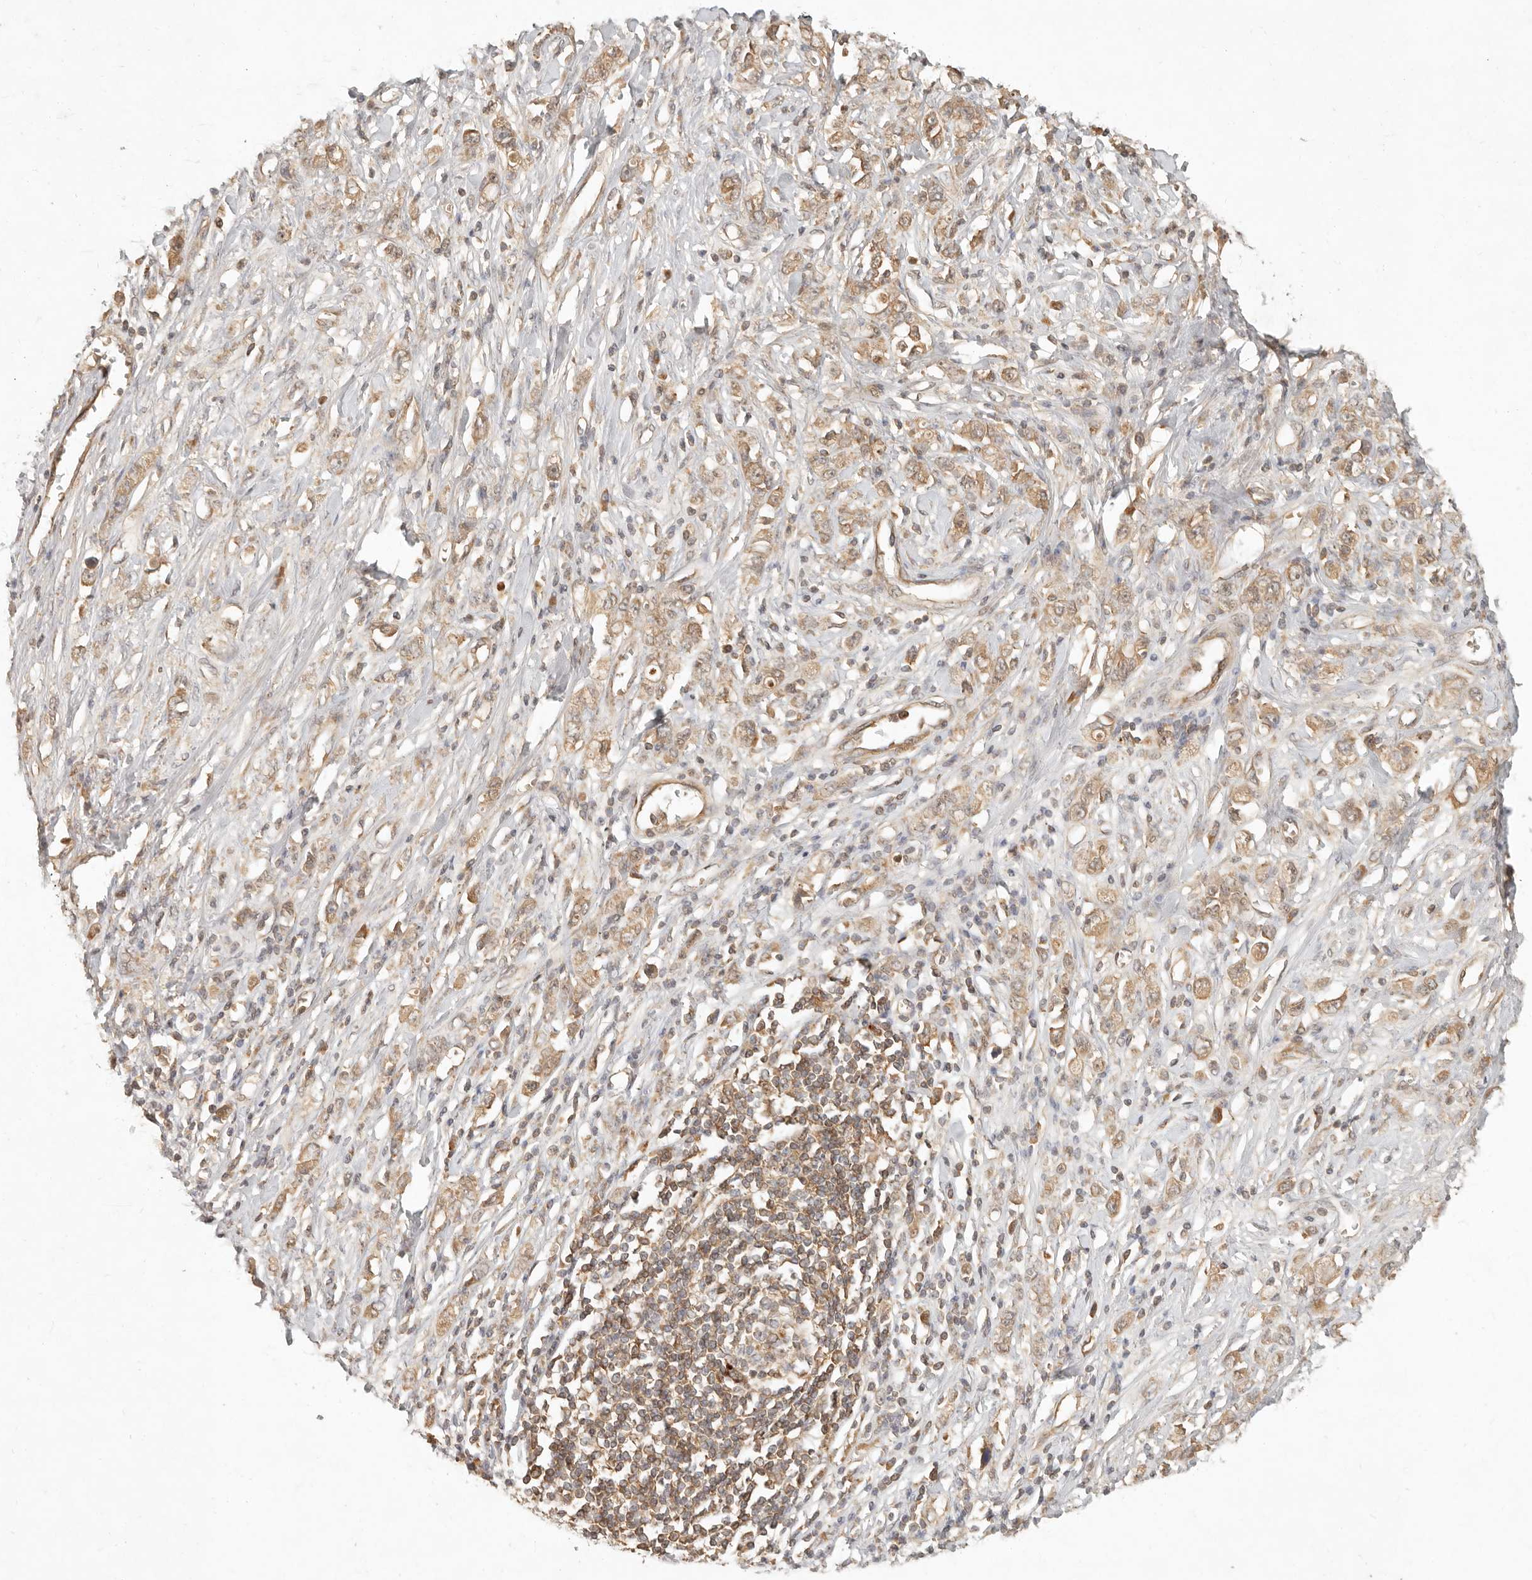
{"staining": {"intensity": "moderate", "quantity": ">75%", "location": "cytoplasmic/membranous"}, "tissue": "stomach cancer", "cell_type": "Tumor cells", "image_type": "cancer", "snomed": [{"axis": "morphology", "description": "Adenocarcinoma, NOS"}, {"axis": "topography", "description": "Stomach"}], "caption": "A photomicrograph of stomach cancer stained for a protein displays moderate cytoplasmic/membranous brown staining in tumor cells. Using DAB (brown) and hematoxylin (blue) stains, captured at high magnification using brightfield microscopy.", "gene": "ANKRD61", "patient": {"sex": "female", "age": 76}}